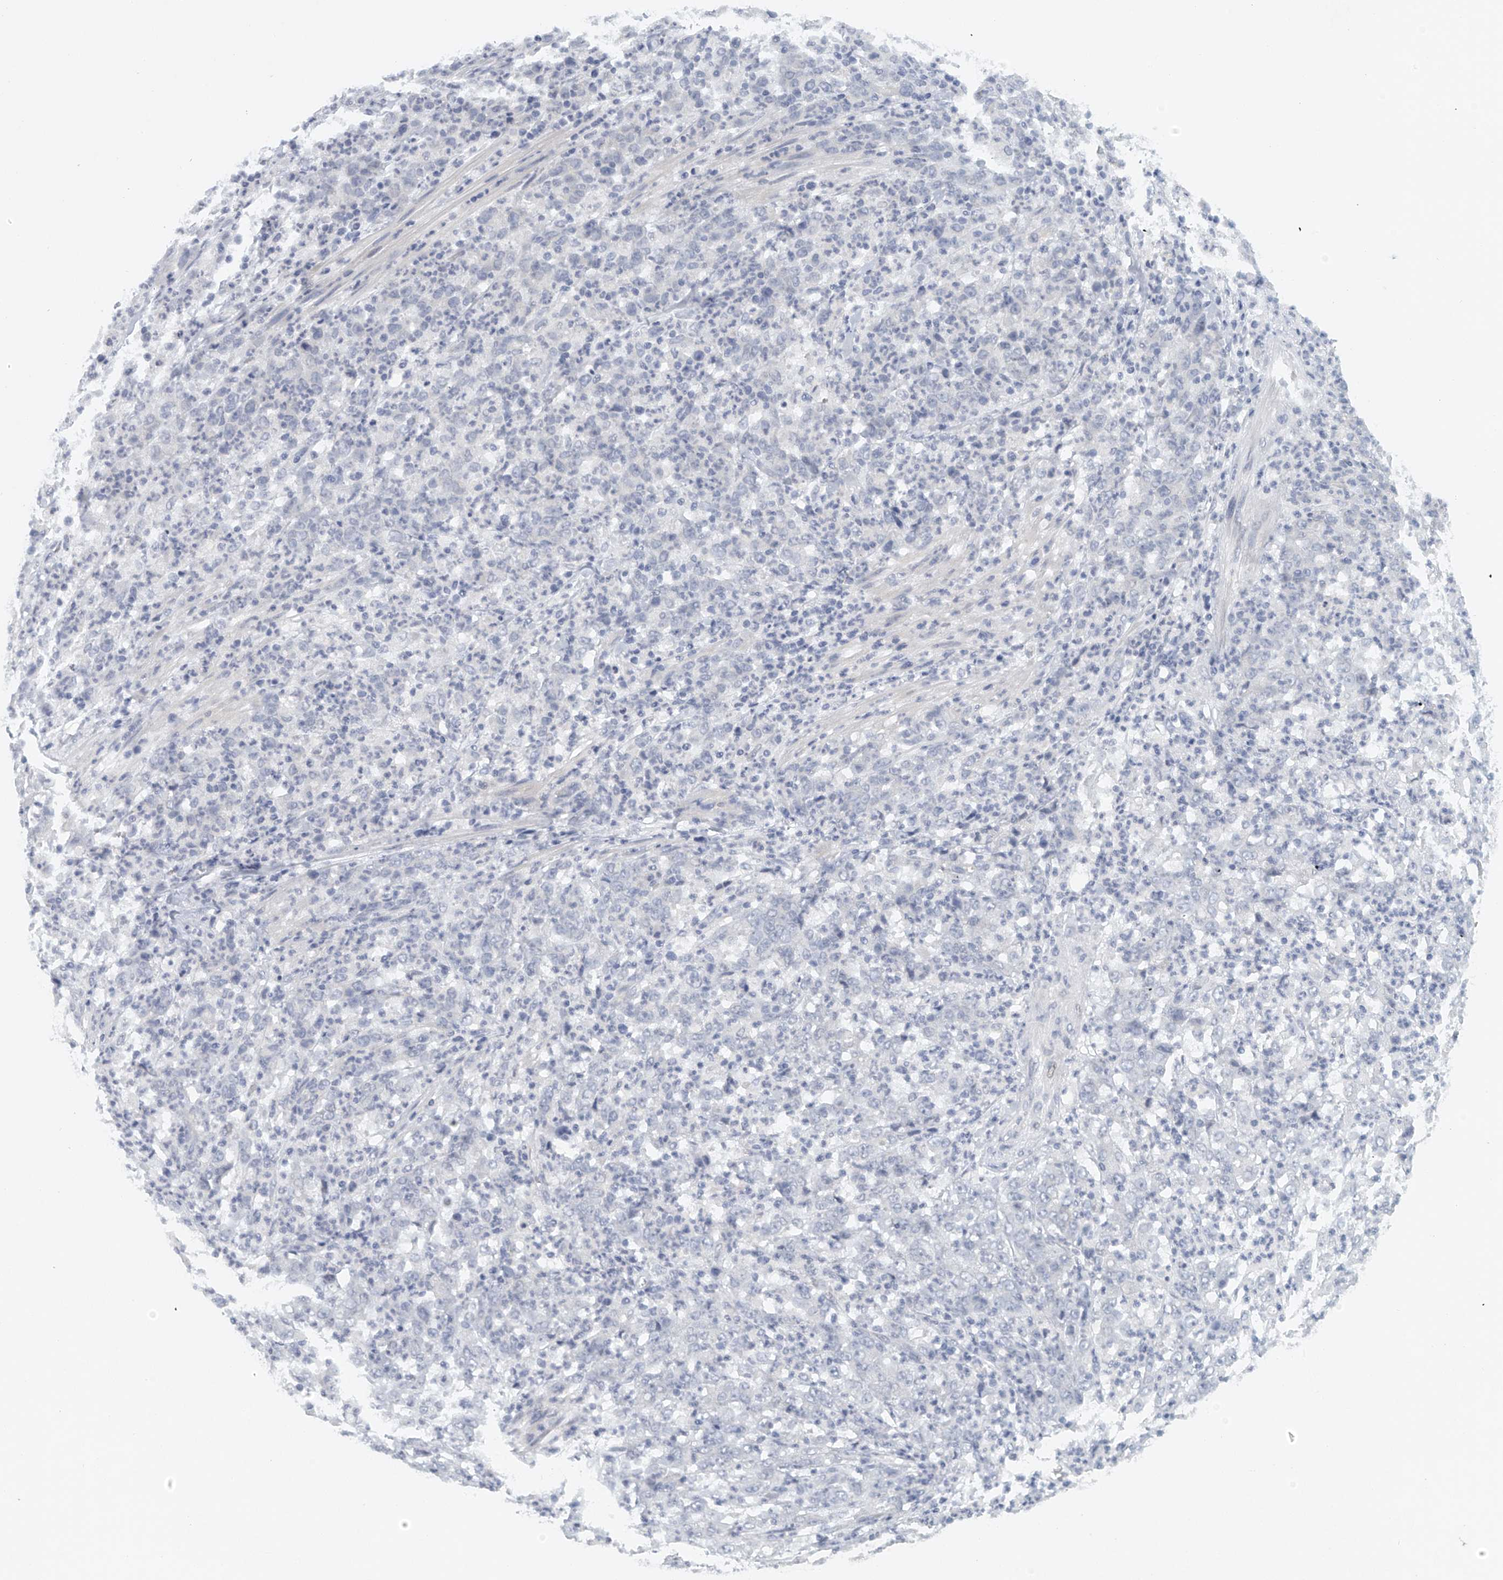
{"staining": {"intensity": "negative", "quantity": "none", "location": "none"}, "tissue": "stomach cancer", "cell_type": "Tumor cells", "image_type": "cancer", "snomed": [{"axis": "morphology", "description": "Adenocarcinoma, NOS"}, {"axis": "topography", "description": "Stomach, lower"}], "caption": "This is a histopathology image of immunohistochemistry (IHC) staining of stomach cancer (adenocarcinoma), which shows no positivity in tumor cells.", "gene": "FAT2", "patient": {"sex": "female", "age": 71}}